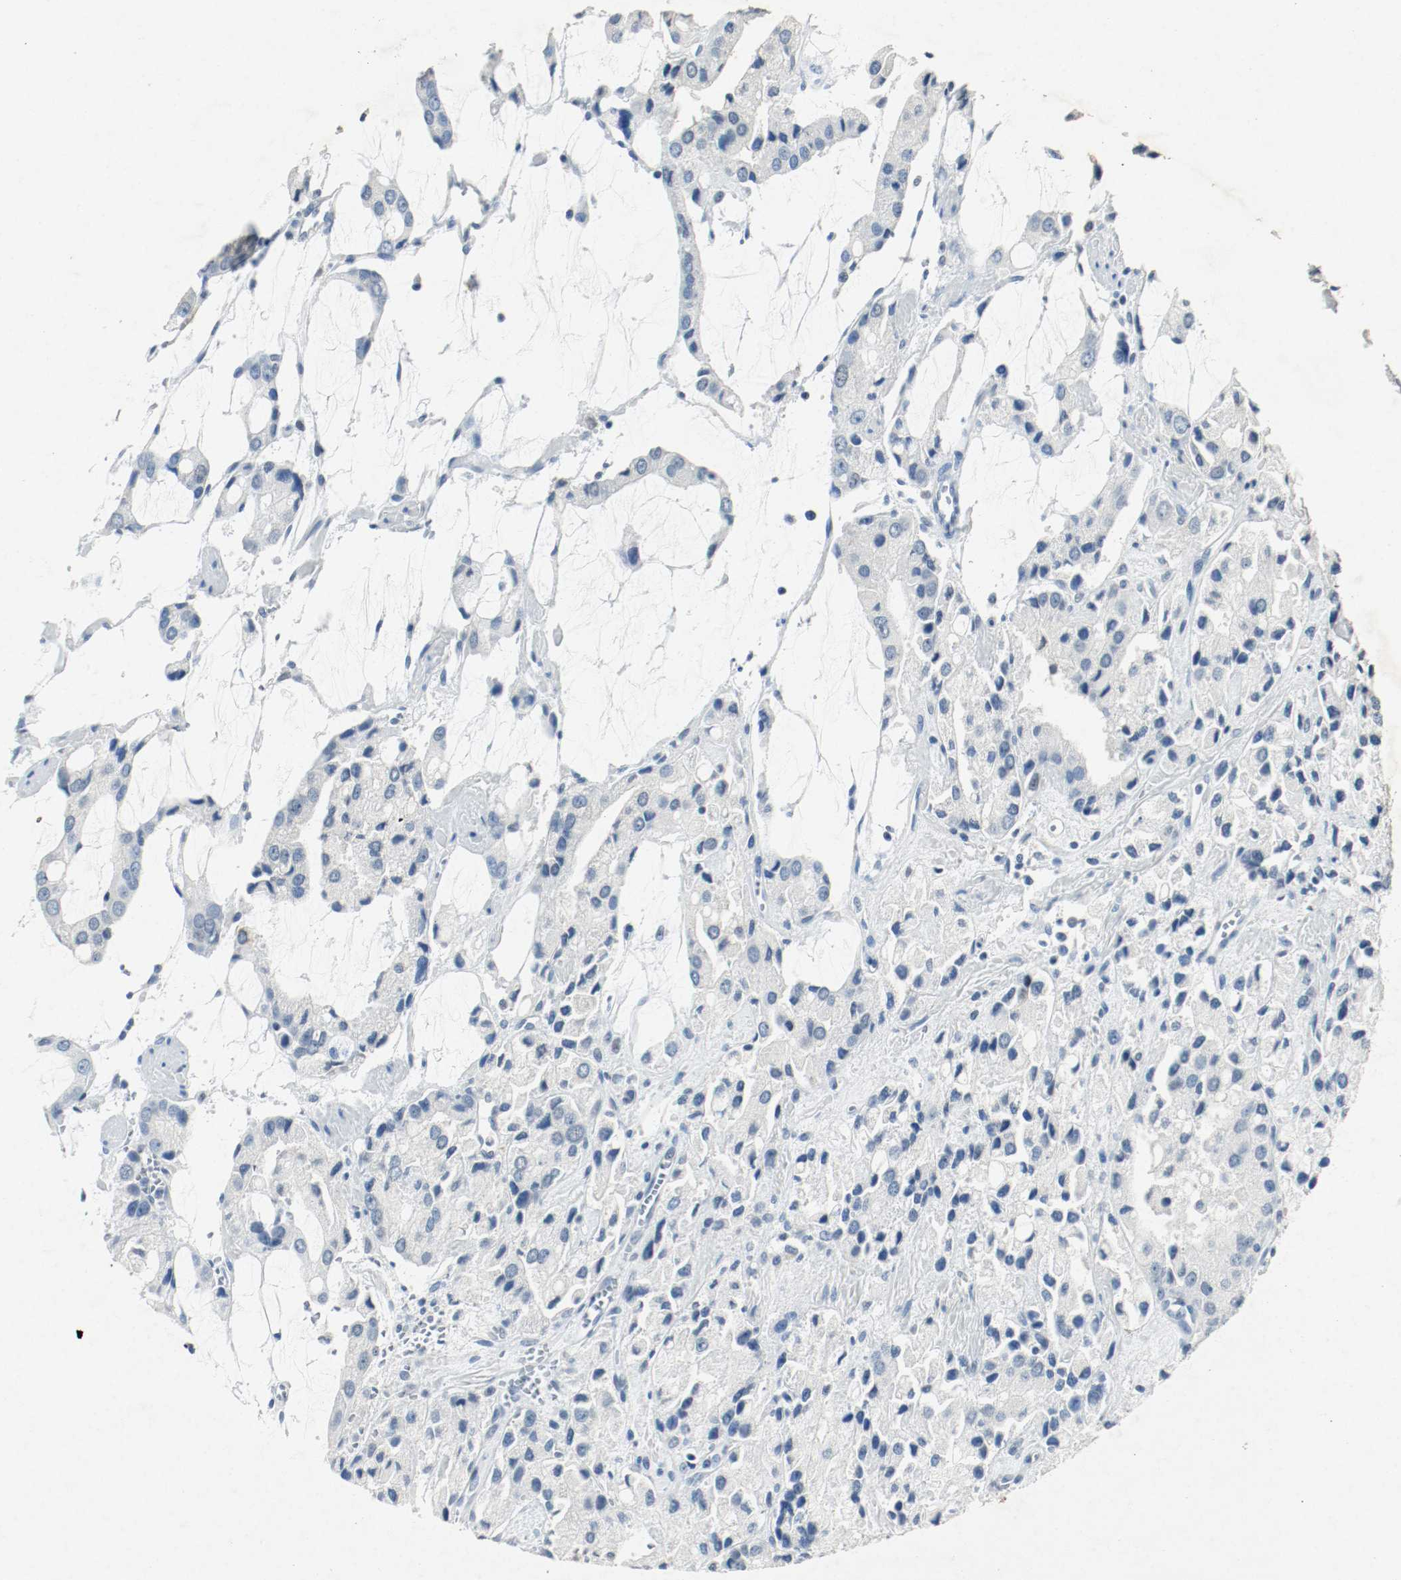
{"staining": {"intensity": "negative", "quantity": "none", "location": "none"}, "tissue": "prostate cancer", "cell_type": "Tumor cells", "image_type": "cancer", "snomed": [{"axis": "morphology", "description": "Adenocarcinoma, High grade"}, {"axis": "topography", "description": "Prostate"}], "caption": "Tumor cells are negative for protein expression in human prostate high-grade adenocarcinoma.", "gene": "DNMT1", "patient": {"sex": "male", "age": 67}}